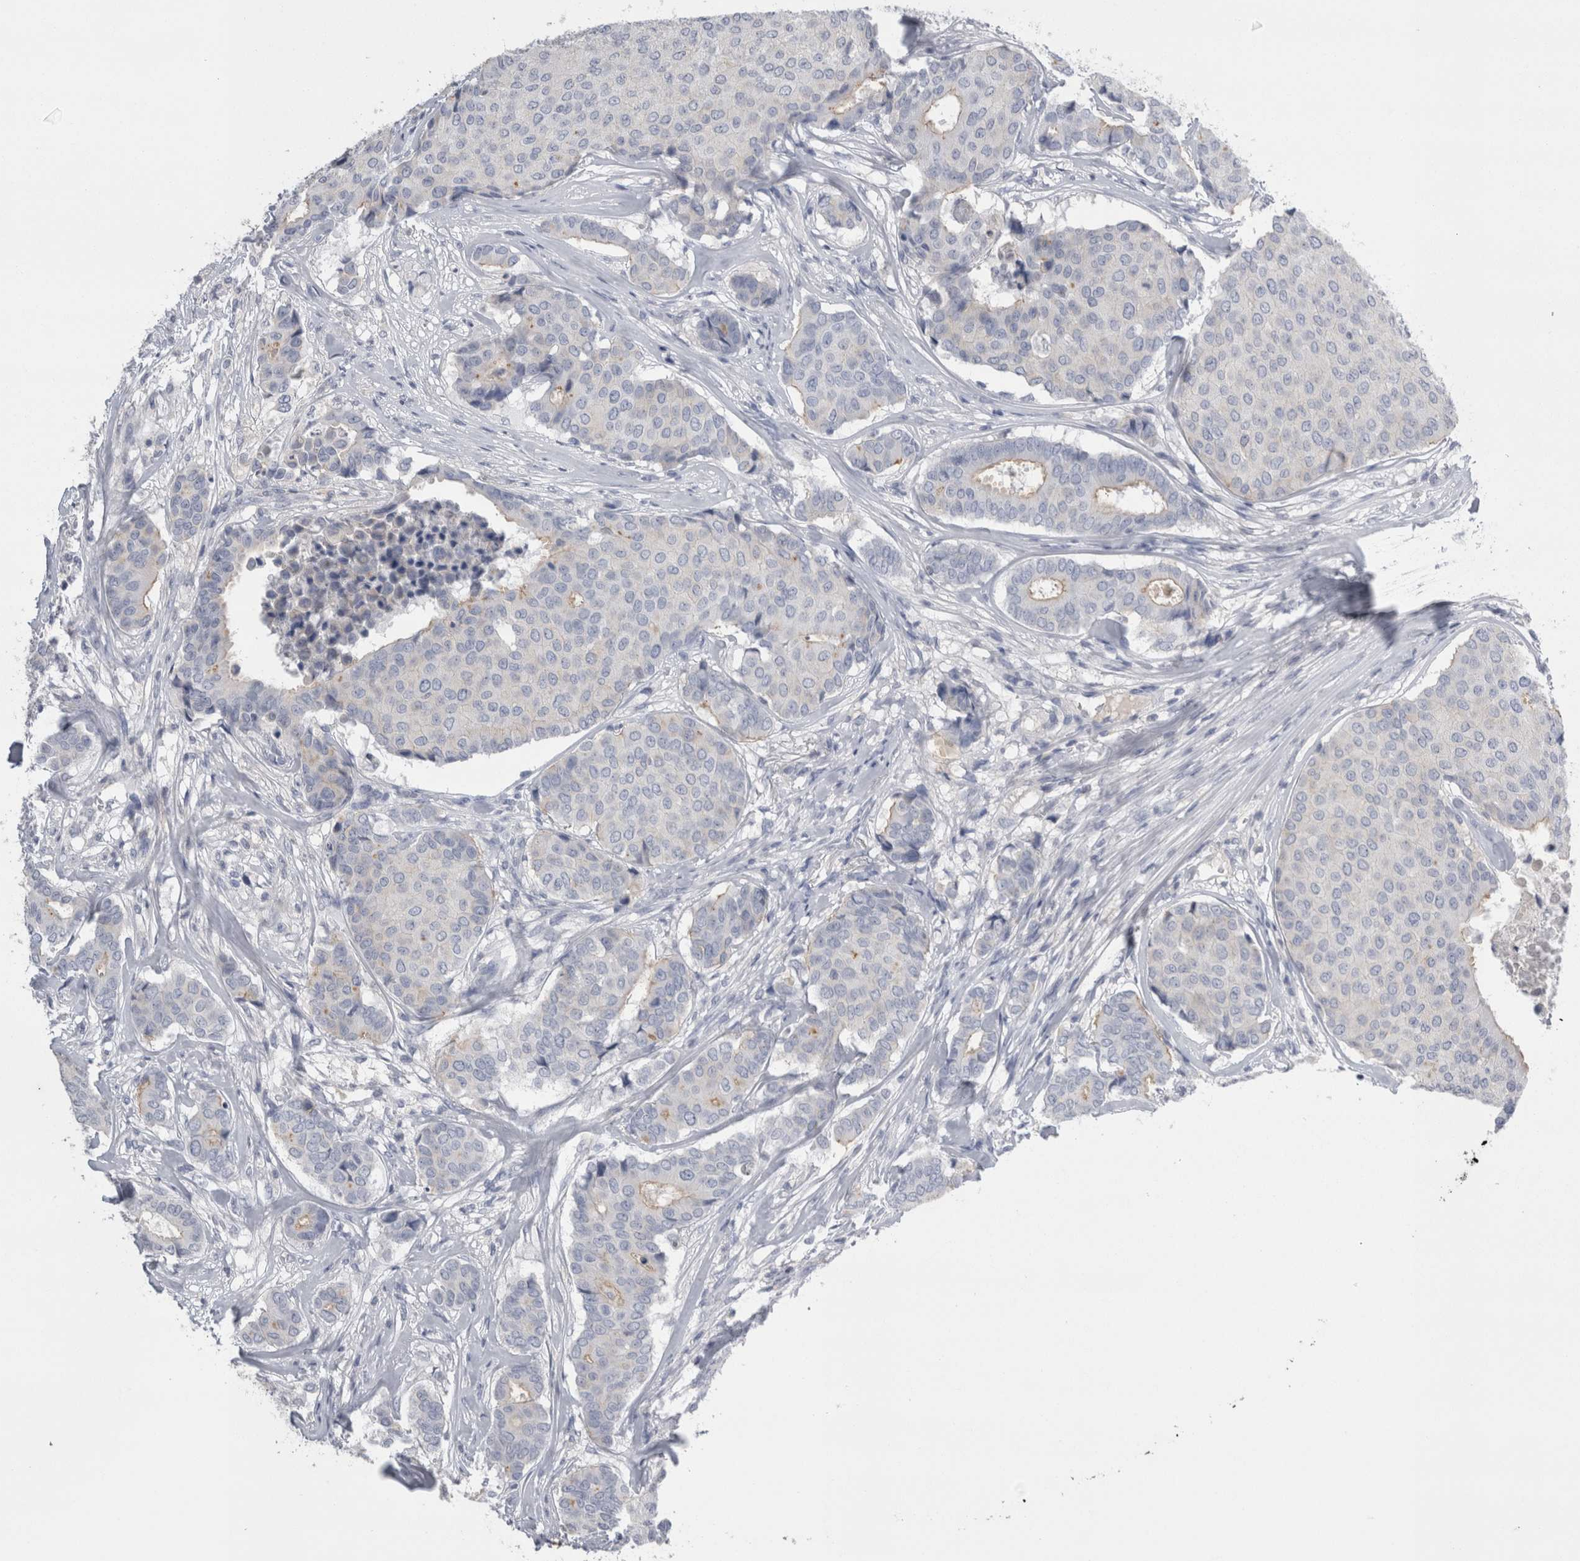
{"staining": {"intensity": "negative", "quantity": "none", "location": "none"}, "tissue": "breast cancer", "cell_type": "Tumor cells", "image_type": "cancer", "snomed": [{"axis": "morphology", "description": "Duct carcinoma"}, {"axis": "topography", "description": "Breast"}], "caption": "This histopathology image is of breast cancer stained with immunohistochemistry (IHC) to label a protein in brown with the nuclei are counter-stained blue. There is no staining in tumor cells.", "gene": "REG1A", "patient": {"sex": "female", "age": 75}}